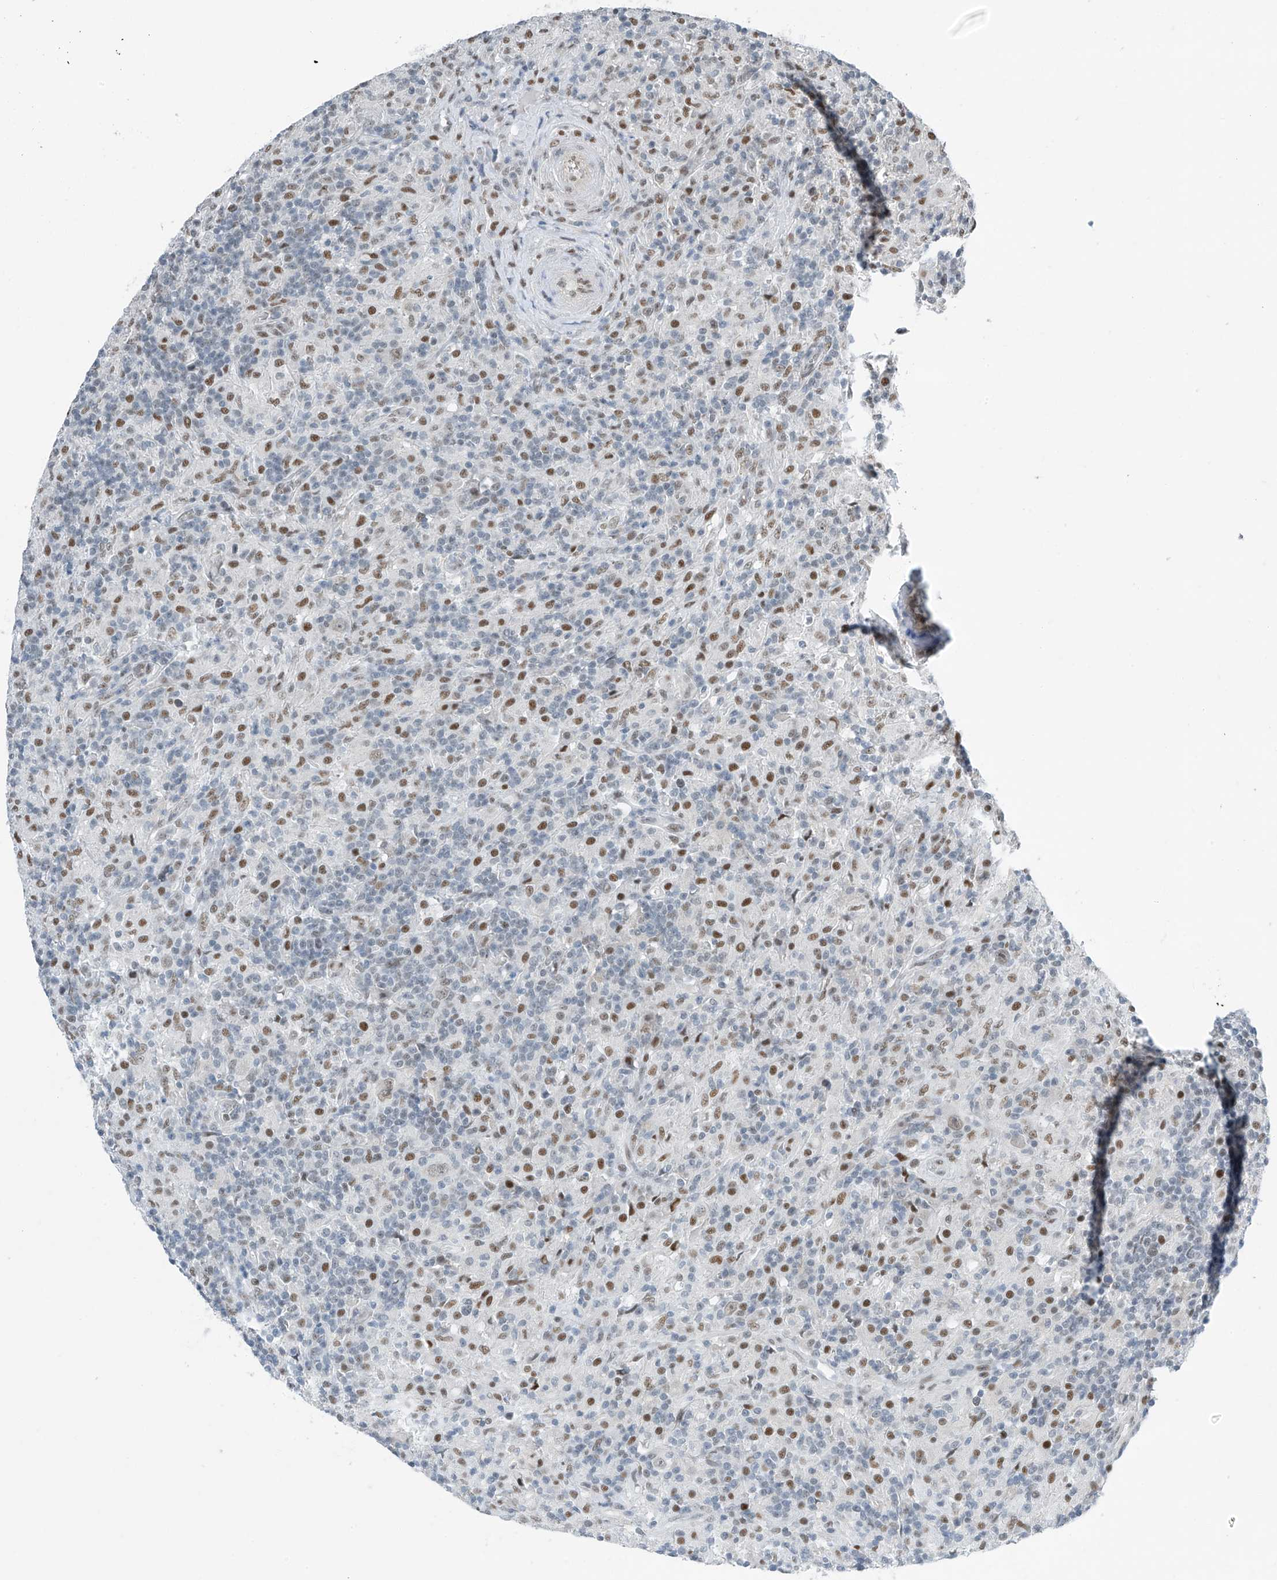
{"staining": {"intensity": "weak", "quantity": "<25%", "location": "nuclear"}, "tissue": "lymphoma", "cell_type": "Tumor cells", "image_type": "cancer", "snomed": [{"axis": "morphology", "description": "Hodgkin's disease, NOS"}, {"axis": "topography", "description": "Lymph node"}], "caption": "Hodgkin's disease was stained to show a protein in brown. There is no significant staining in tumor cells.", "gene": "TAF8", "patient": {"sex": "male", "age": 70}}